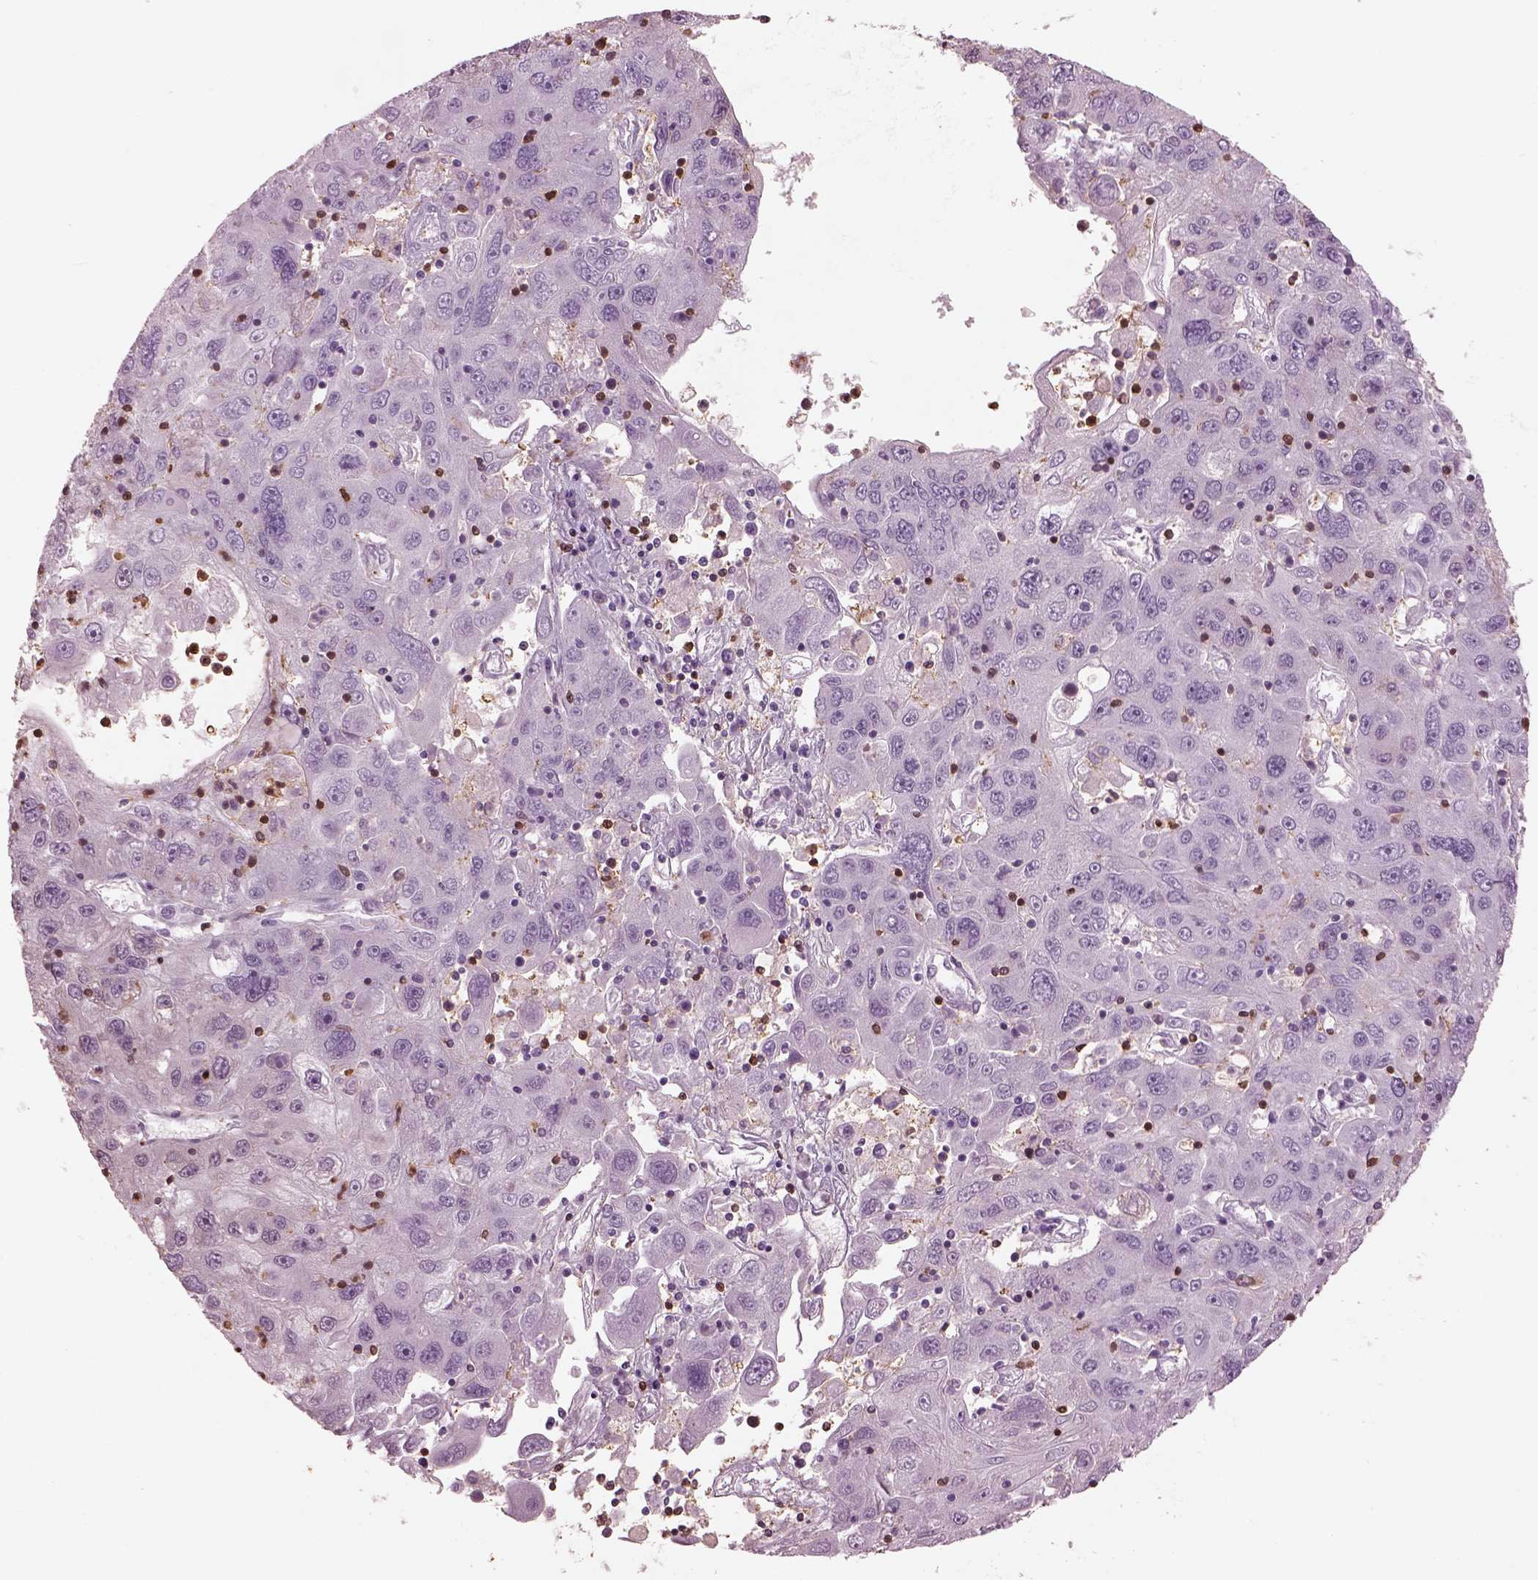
{"staining": {"intensity": "negative", "quantity": "none", "location": "none"}, "tissue": "stomach cancer", "cell_type": "Tumor cells", "image_type": "cancer", "snomed": [{"axis": "morphology", "description": "Adenocarcinoma, NOS"}, {"axis": "topography", "description": "Stomach"}], "caption": "Tumor cells show no significant protein staining in stomach cancer (adenocarcinoma). (DAB immunohistochemistry with hematoxylin counter stain).", "gene": "IL31RA", "patient": {"sex": "male", "age": 56}}